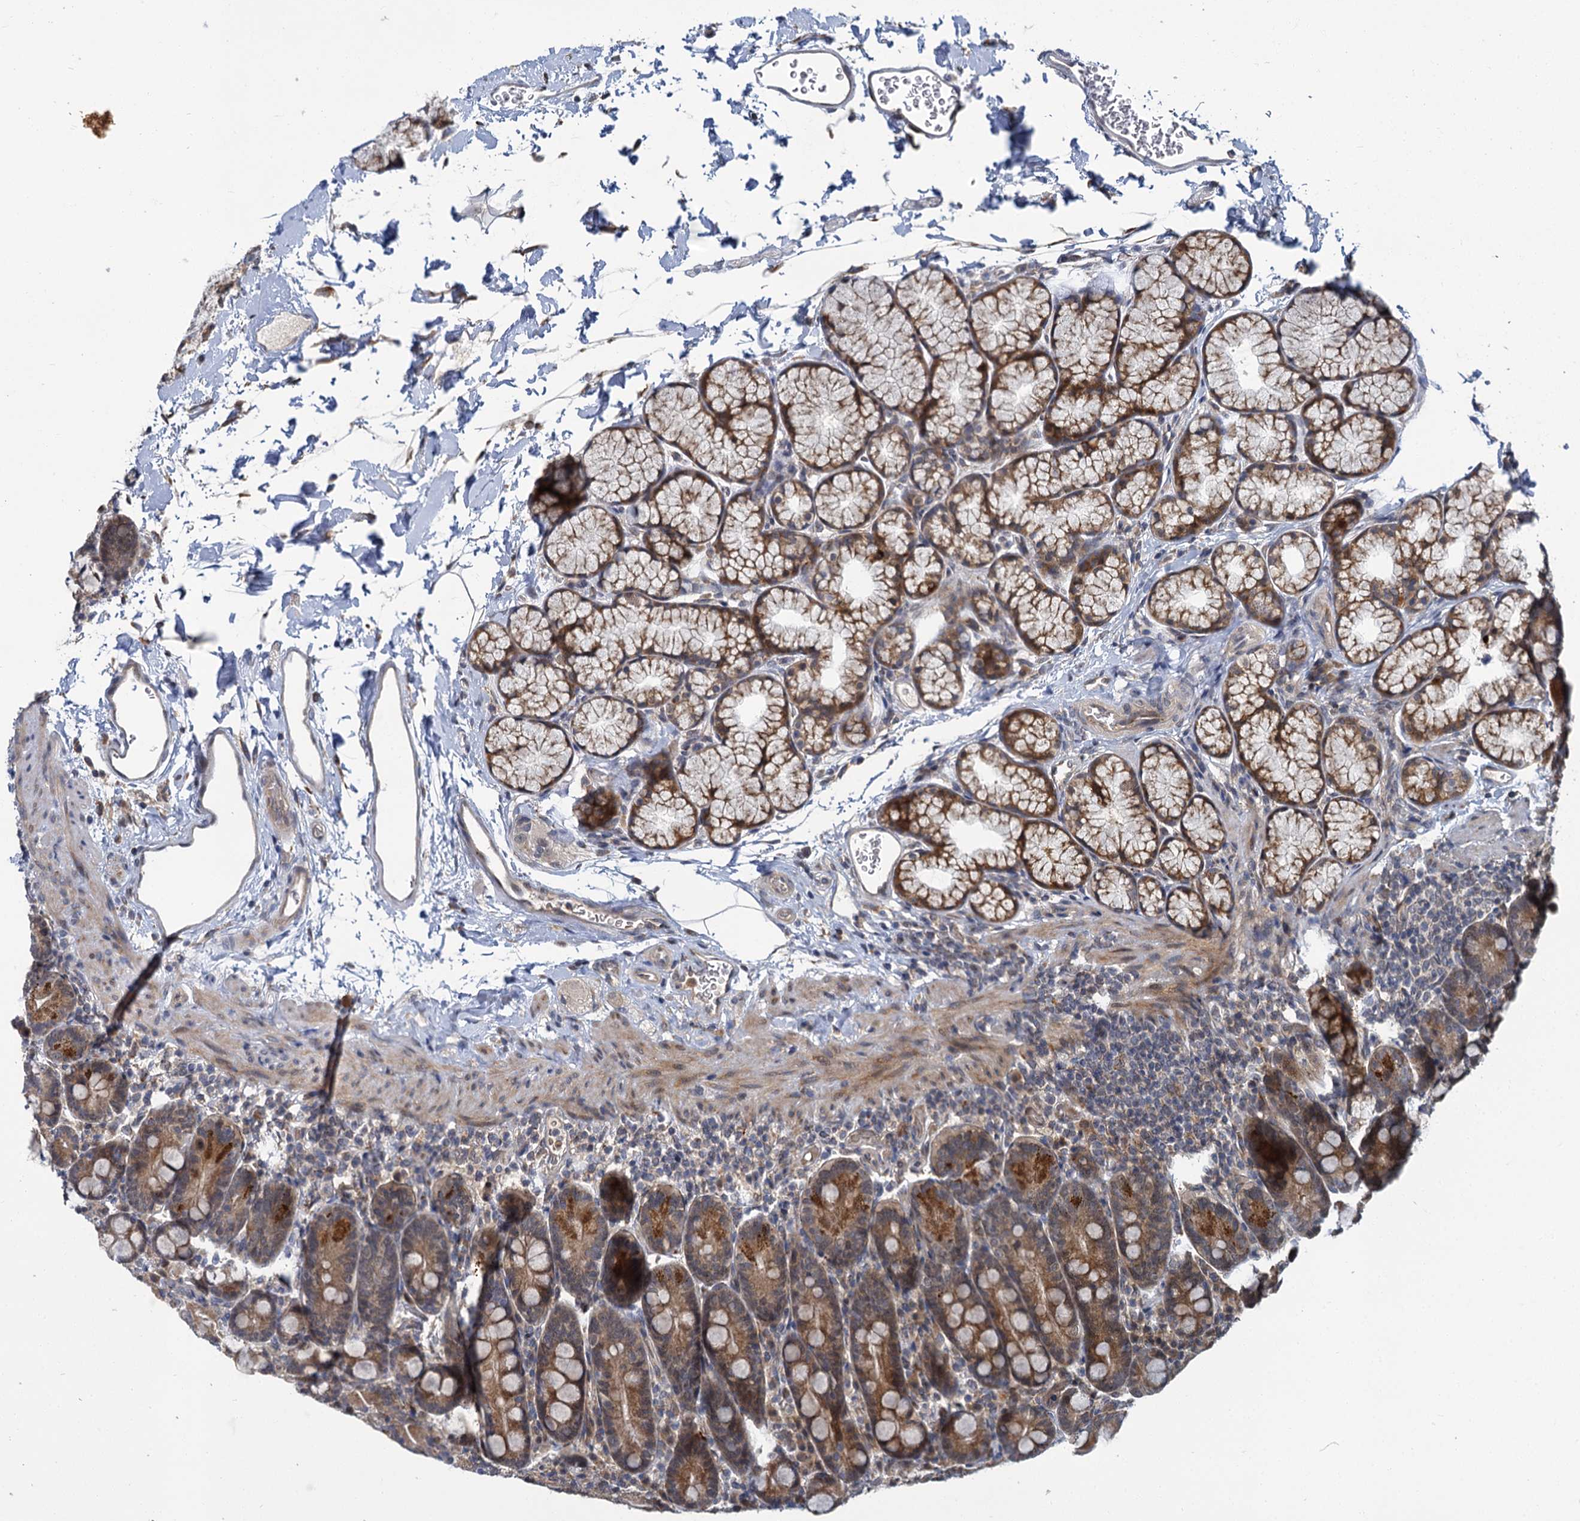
{"staining": {"intensity": "moderate", "quantity": ">75%", "location": "cytoplasmic/membranous"}, "tissue": "duodenum", "cell_type": "Glandular cells", "image_type": "normal", "snomed": [{"axis": "morphology", "description": "Normal tissue, NOS"}, {"axis": "topography", "description": "Duodenum"}], "caption": "IHC image of normal duodenum: duodenum stained using IHC exhibits medium levels of moderate protein expression localized specifically in the cytoplasmic/membranous of glandular cells, appearing as a cytoplasmic/membranous brown color.", "gene": "APBA2", "patient": {"sex": "male", "age": 35}}